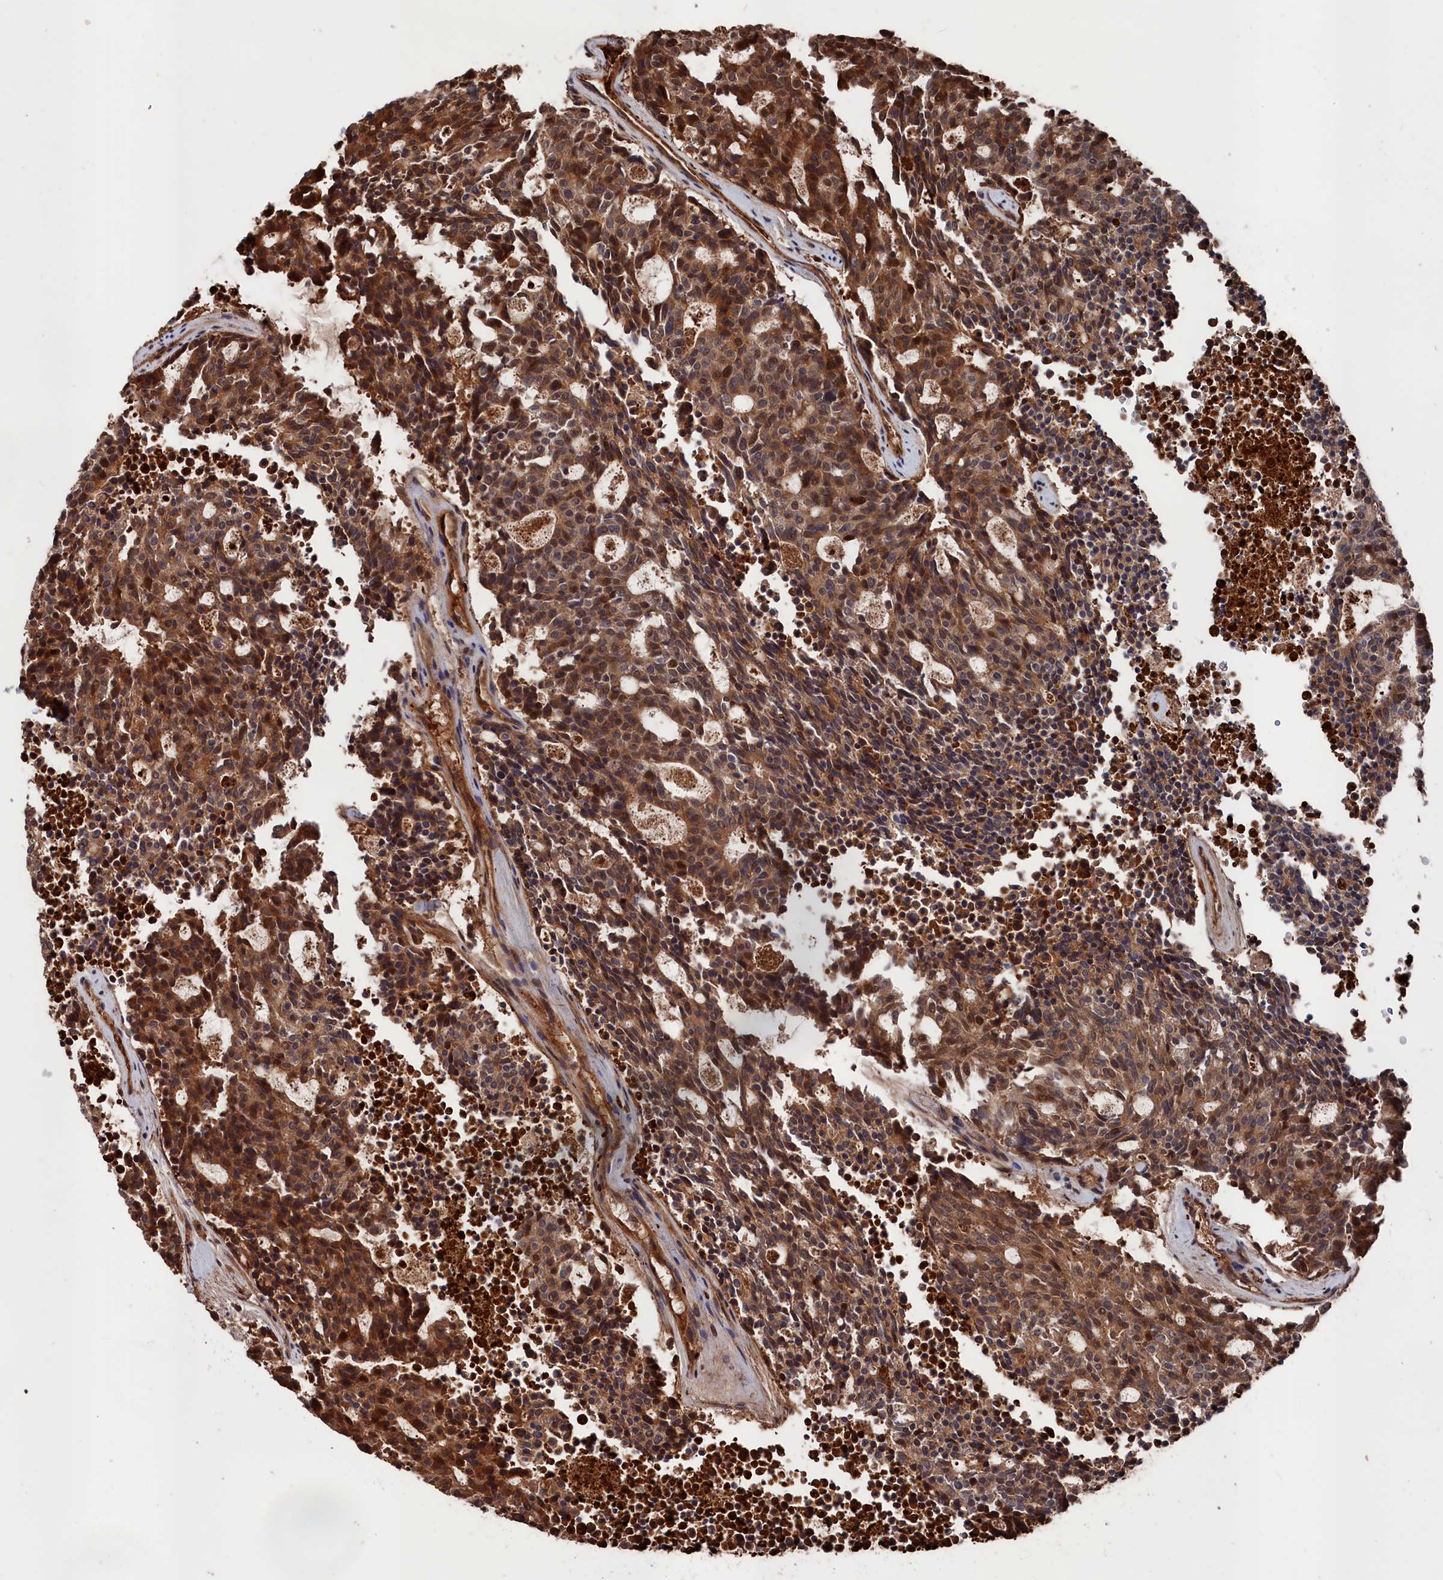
{"staining": {"intensity": "moderate", "quantity": ">75%", "location": "cytoplasmic/membranous"}, "tissue": "carcinoid", "cell_type": "Tumor cells", "image_type": "cancer", "snomed": [{"axis": "morphology", "description": "Carcinoid, malignant, NOS"}, {"axis": "topography", "description": "Pancreas"}], "caption": "Immunohistochemistry (IHC) staining of carcinoid (malignant), which shows medium levels of moderate cytoplasmic/membranous expression in about >75% of tumor cells indicating moderate cytoplasmic/membranous protein expression. The staining was performed using DAB (3,3'-diaminobenzidine) (brown) for protein detection and nuclei were counterstained in hematoxylin (blue).", "gene": "RMI2", "patient": {"sex": "female", "age": 54}}